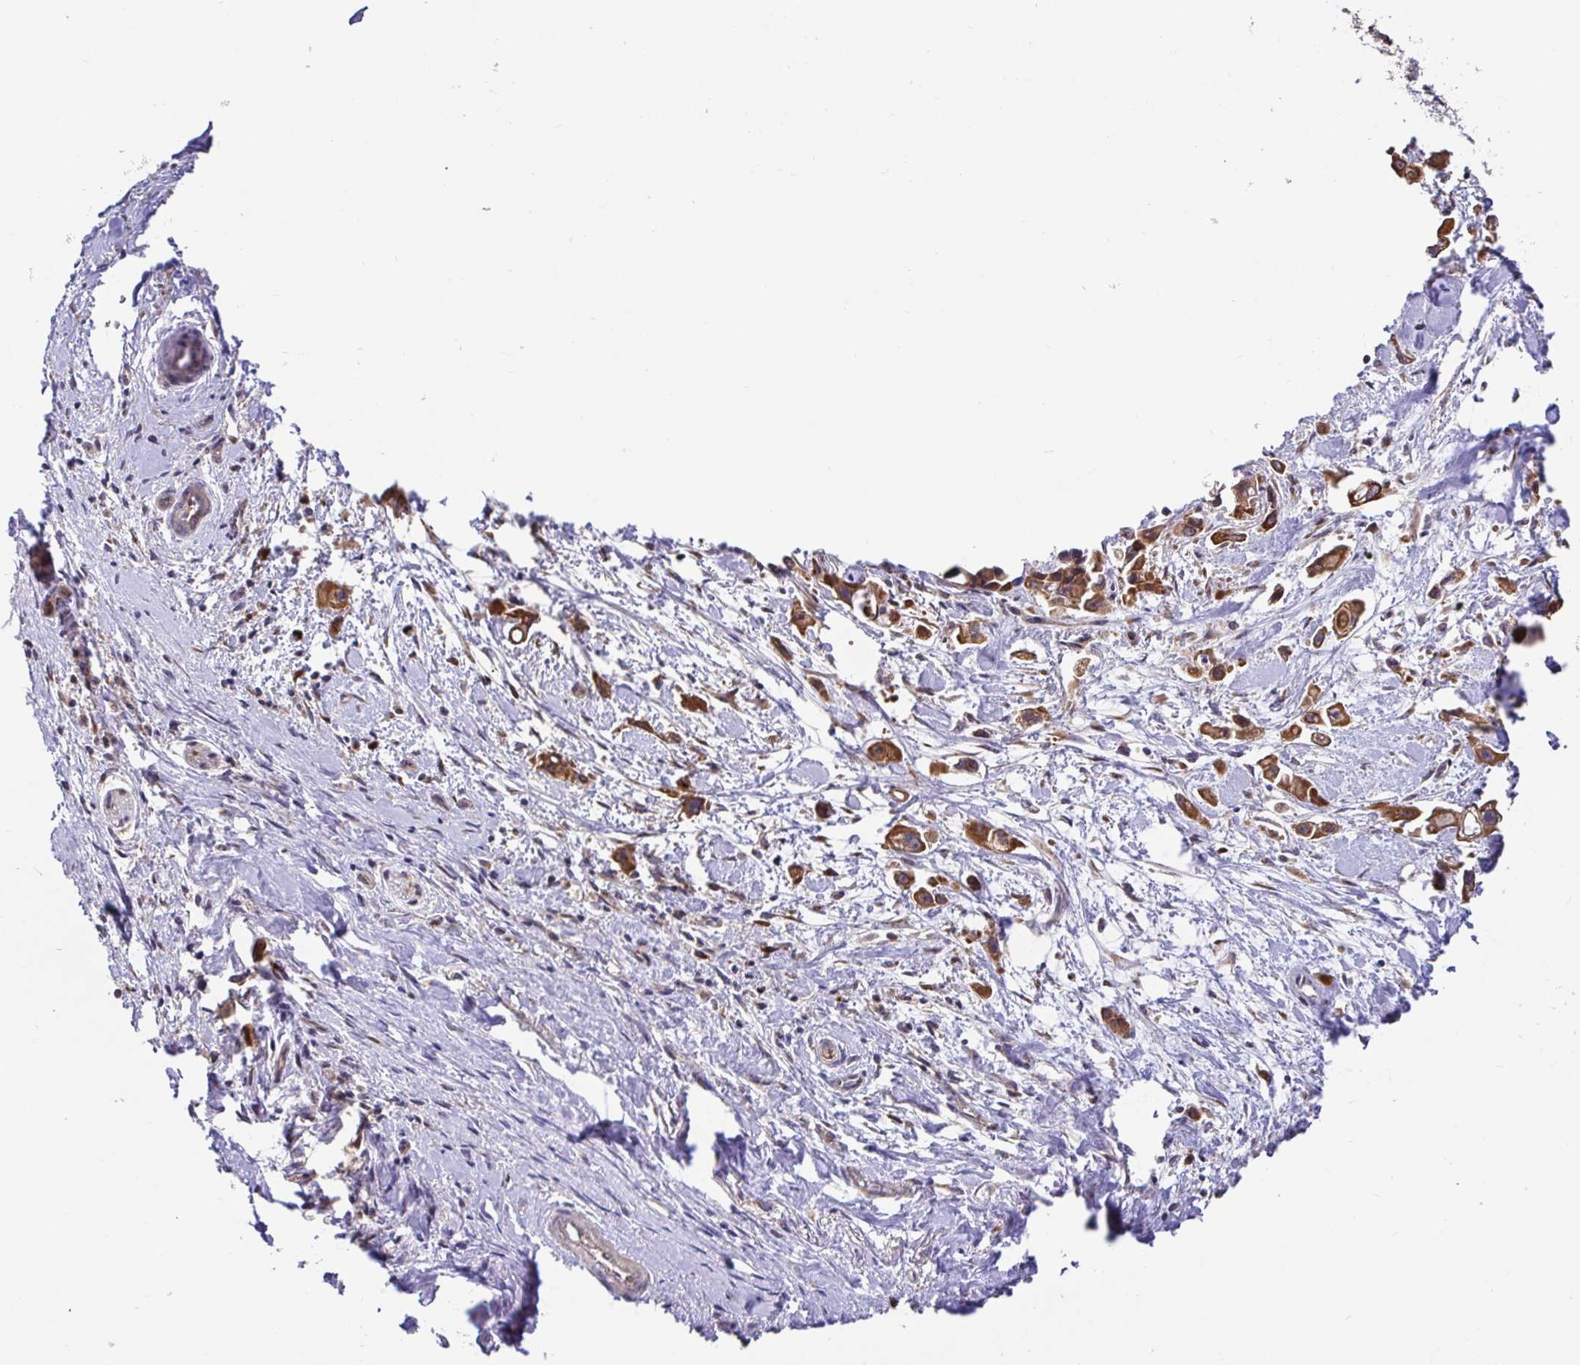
{"staining": {"intensity": "moderate", "quantity": ">75%", "location": "cytoplasmic/membranous"}, "tissue": "pancreatic cancer", "cell_type": "Tumor cells", "image_type": "cancer", "snomed": [{"axis": "morphology", "description": "Adenocarcinoma, NOS"}, {"axis": "topography", "description": "Pancreas"}], "caption": "Moderate cytoplasmic/membranous positivity is seen in approximately >75% of tumor cells in adenocarcinoma (pancreatic).", "gene": "ELP1", "patient": {"sex": "female", "age": 66}}